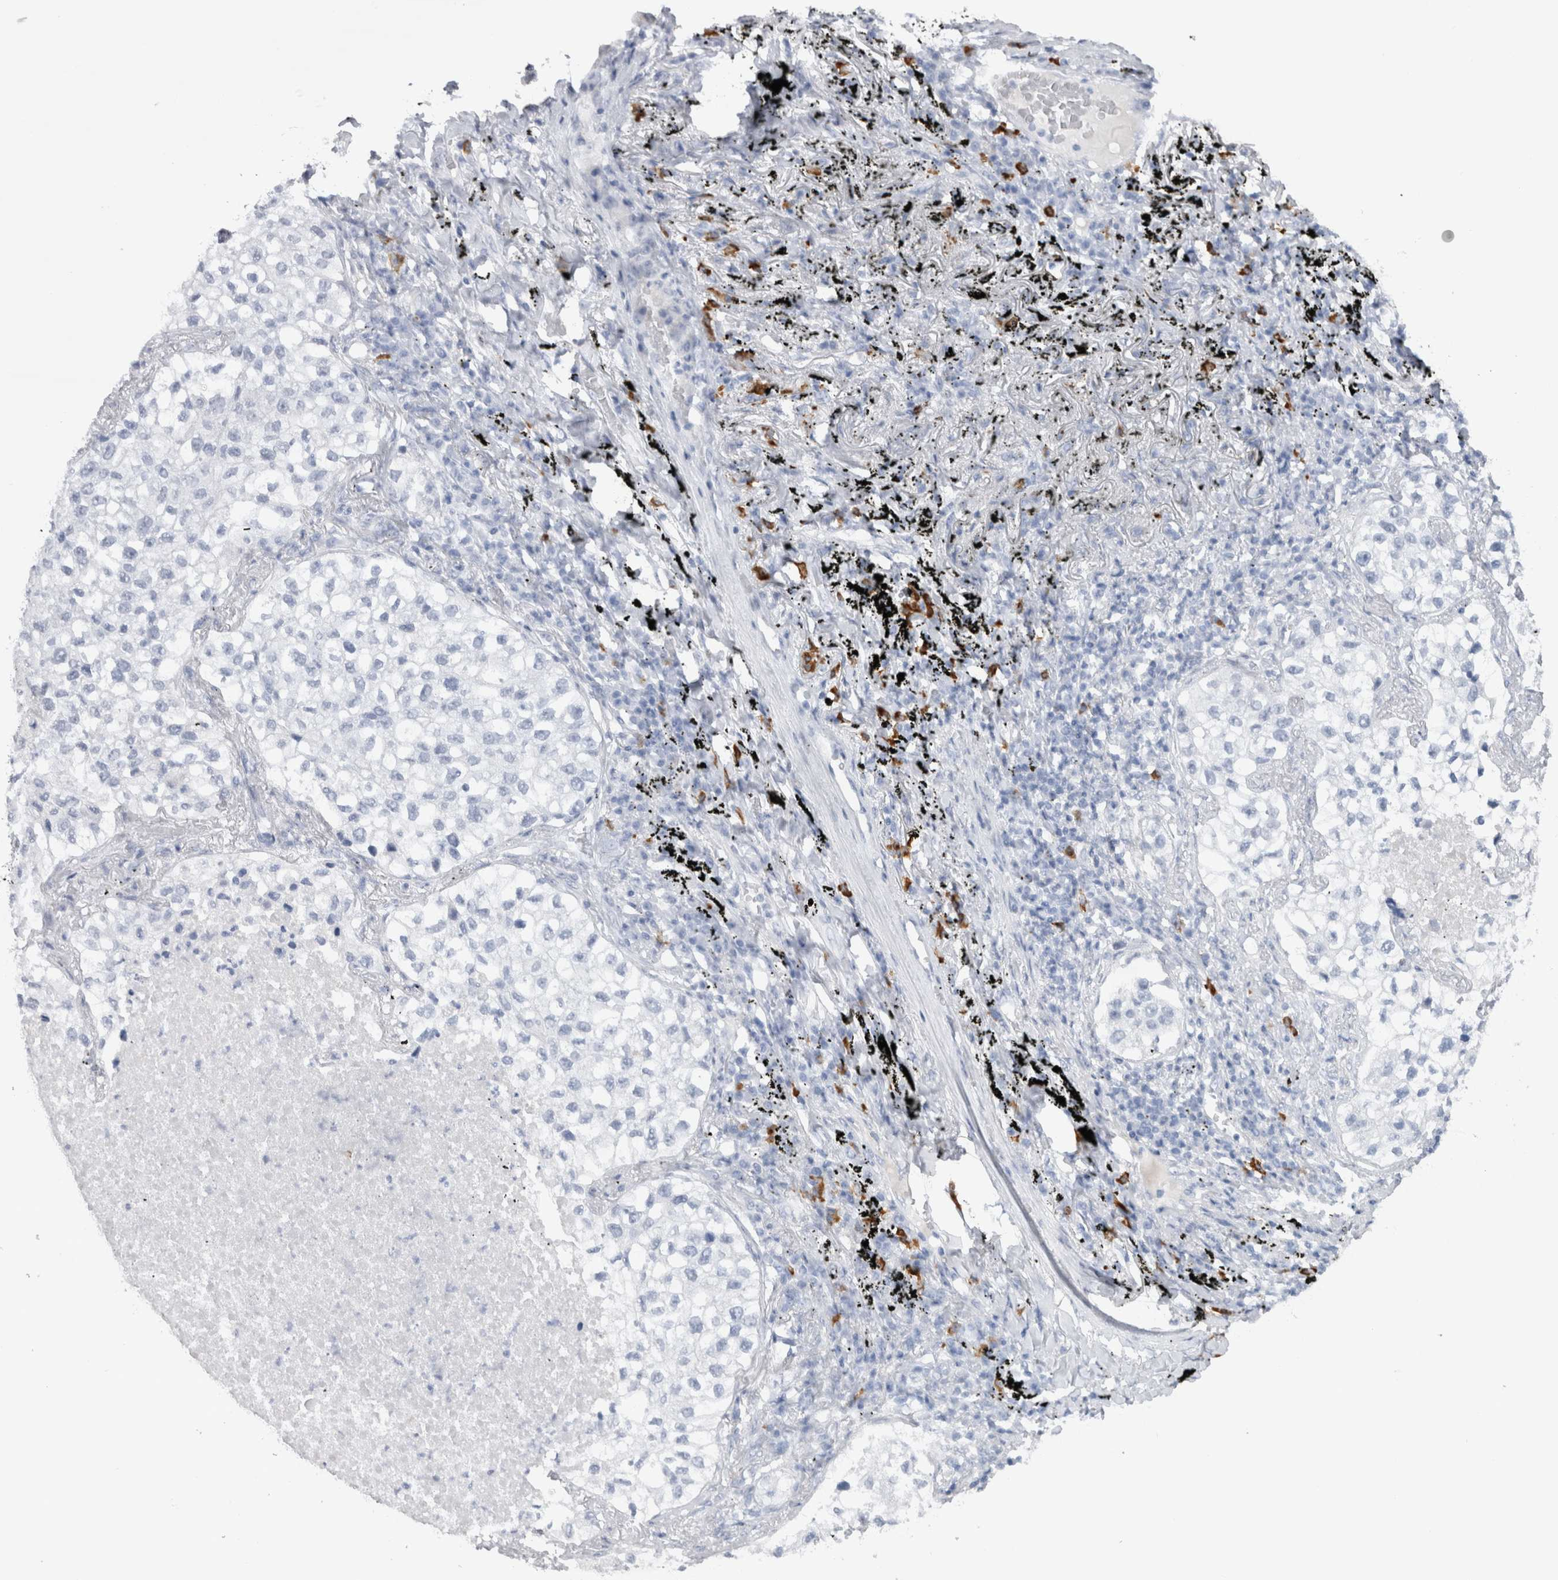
{"staining": {"intensity": "negative", "quantity": "none", "location": "none"}, "tissue": "lung cancer", "cell_type": "Tumor cells", "image_type": "cancer", "snomed": [{"axis": "morphology", "description": "Adenocarcinoma, NOS"}, {"axis": "topography", "description": "Lung"}], "caption": "Immunohistochemical staining of human lung cancer (adenocarcinoma) shows no significant expression in tumor cells.", "gene": "CDH17", "patient": {"sex": "male", "age": 63}}